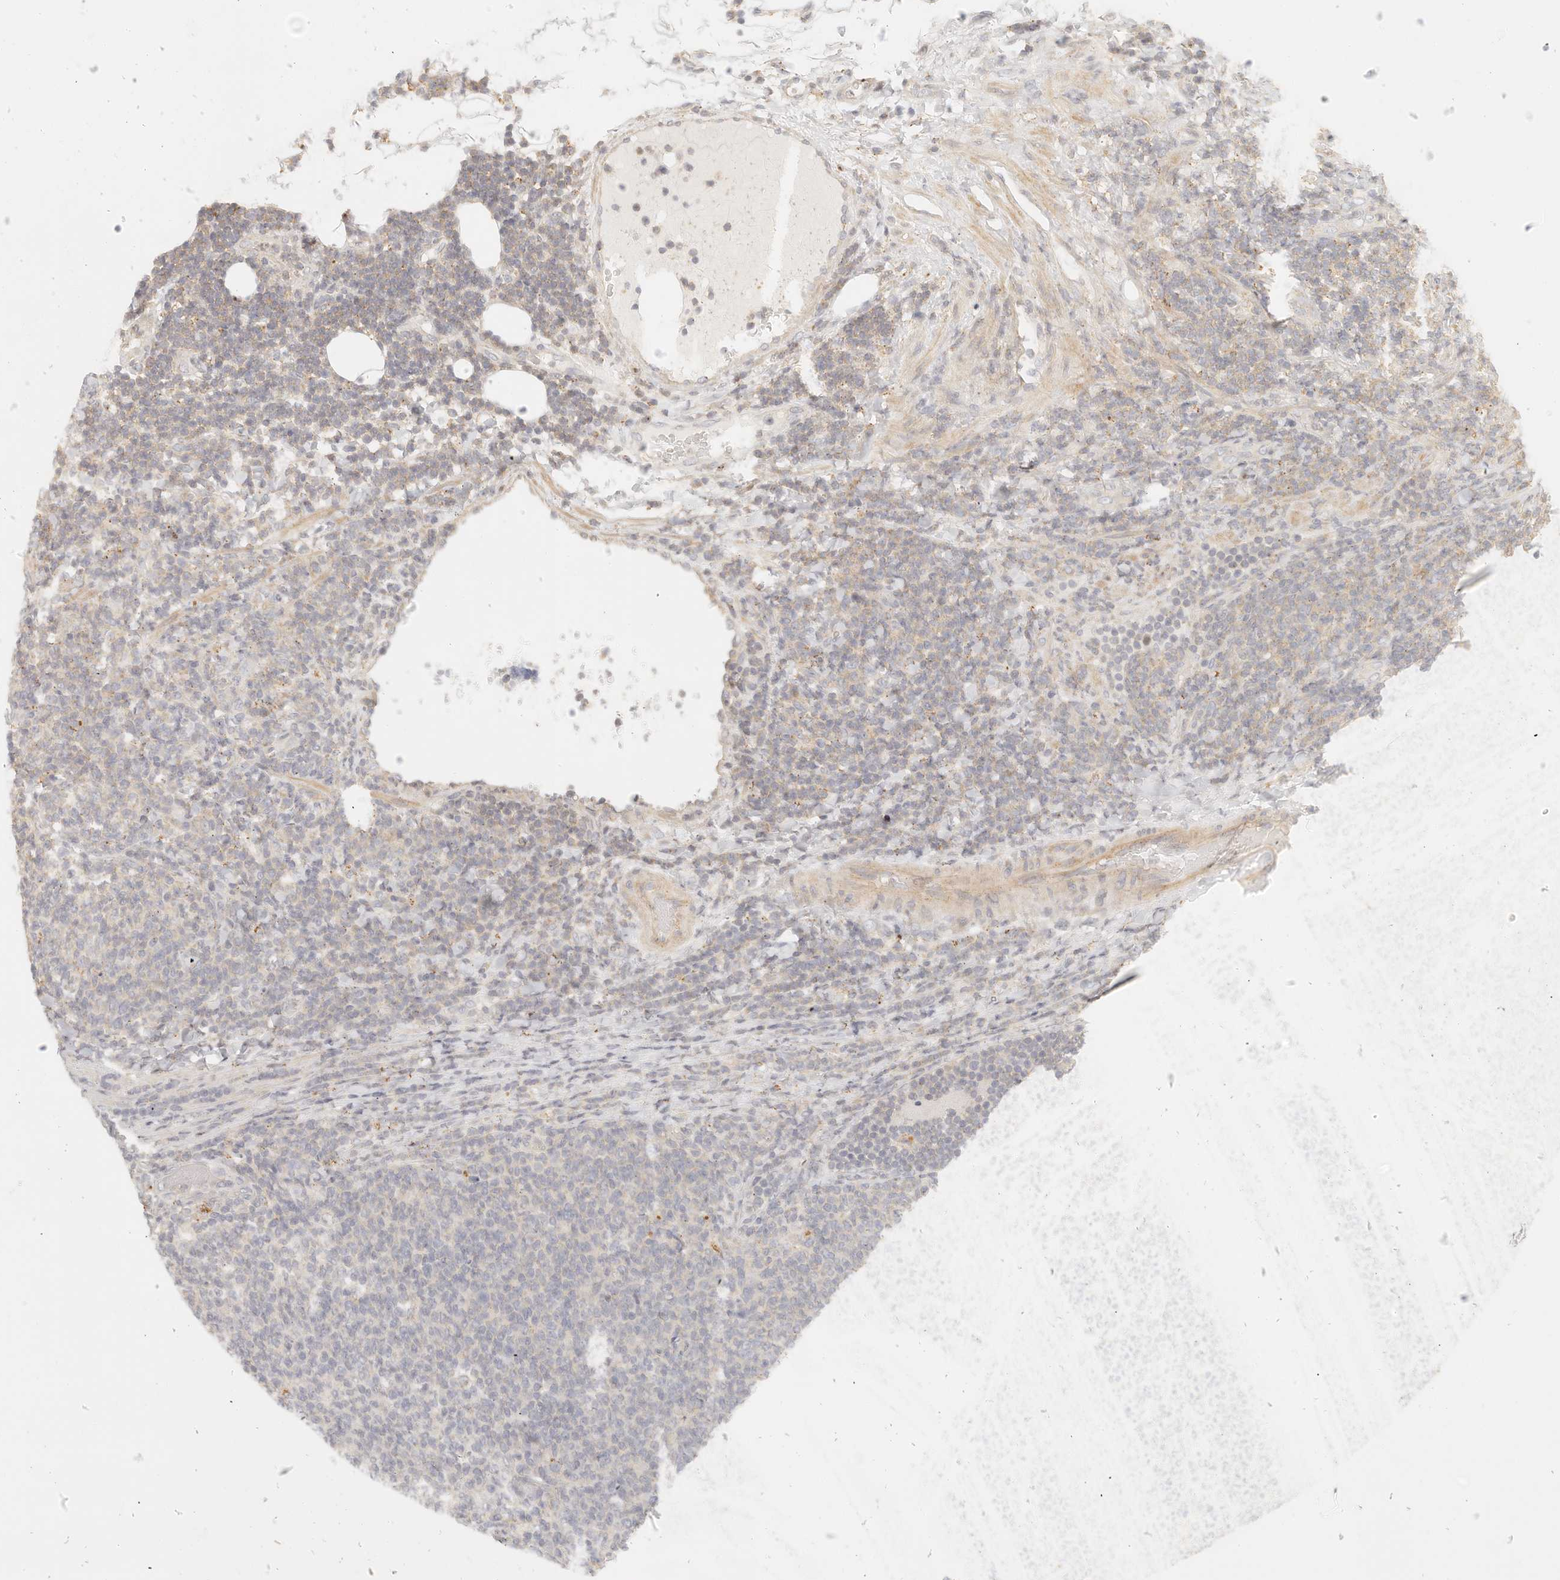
{"staining": {"intensity": "weak", "quantity": "<25%", "location": "cytoplasmic/membranous"}, "tissue": "lymphoma", "cell_type": "Tumor cells", "image_type": "cancer", "snomed": [{"axis": "morphology", "description": "Malignant lymphoma, non-Hodgkin's type, Low grade"}, {"axis": "topography", "description": "Lymph node"}], "caption": "Tumor cells show no significant protein expression in lymphoma.", "gene": "CNMD", "patient": {"sex": "male", "age": 66}}